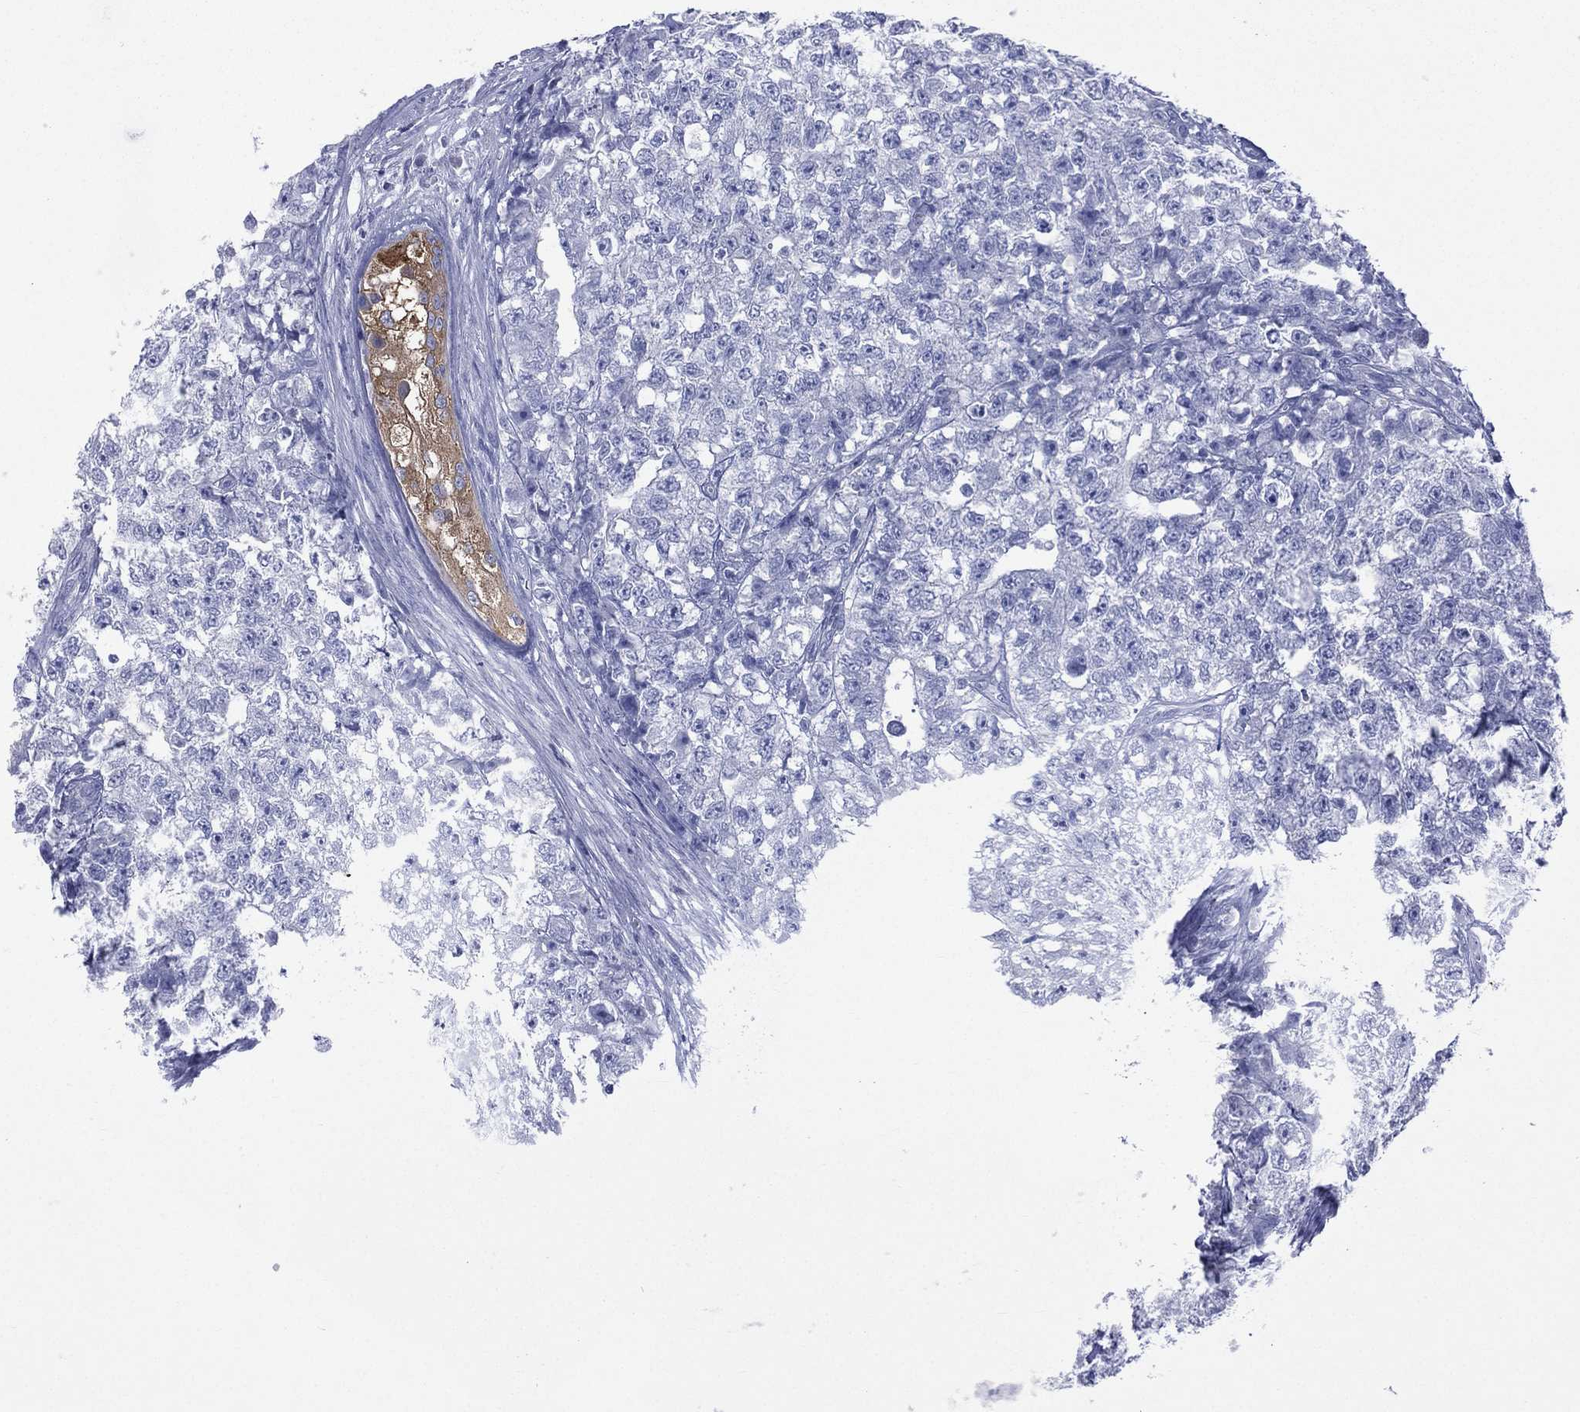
{"staining": {"intensity": "negative", "quantity": "none", "location": "none"}, "tissue": "testis cancer", "cell_type": "Tumor cells", "image_type": "cancer", "snomed": [{"axis": "morphology", "description": "Seminoma, NOS"}, {"axis": "morphology", "description": "Carcinoma, Embryonal, NOS"}, {"axis": "topography", "description": "Testis"}], "caption": "A photomicrograph of human testis cancer (embryonal carcinoma) is negative for staining in tumor cells. (DAB (3,3'-diaminobenzidine) immunohistochemistry (IHC) with hematoxylin counter stain).", "gene": "CES2", "patient": {"sex": "male", "age": 22}}